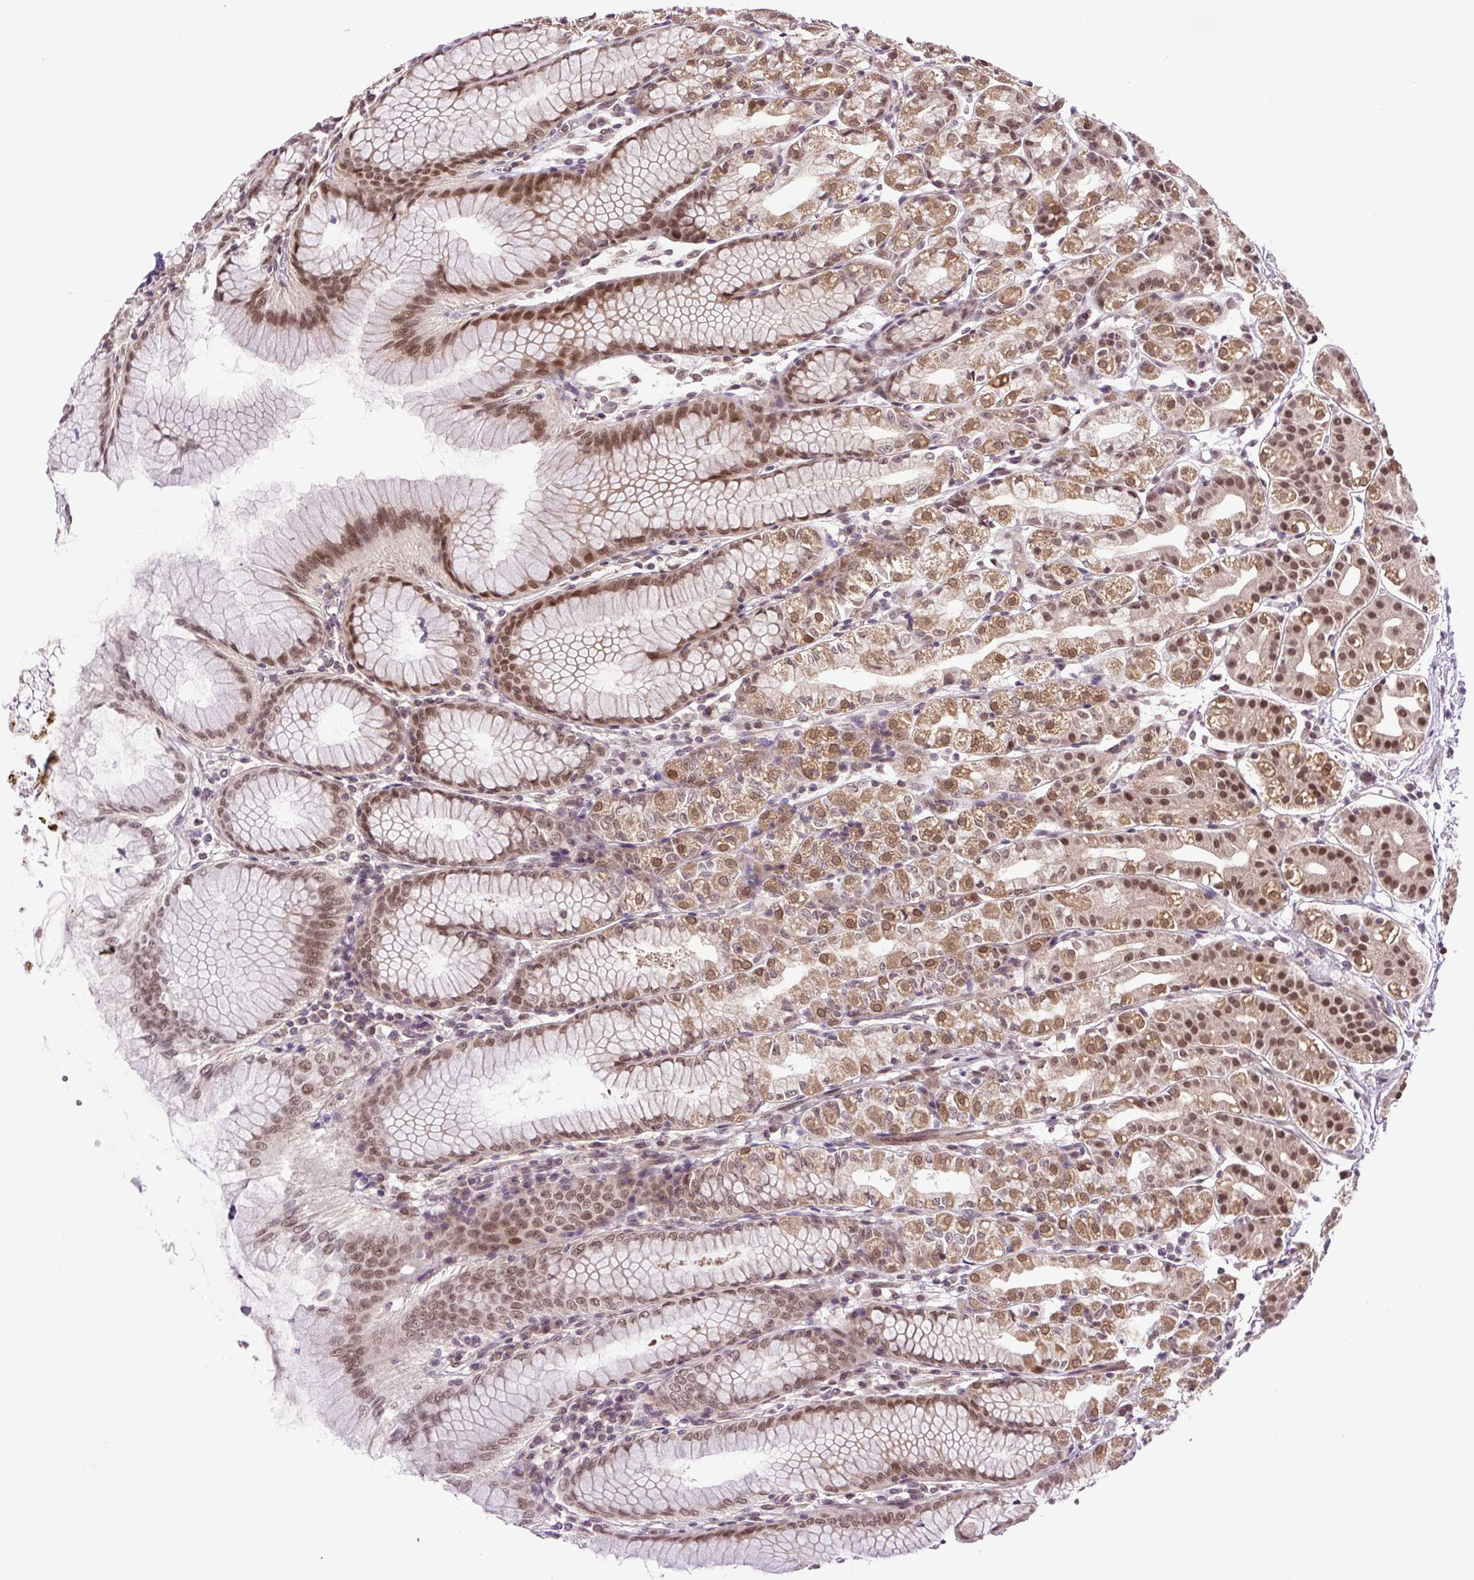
{"staining": {"intensity": "moderate", "quantity": ">75%", "location": "cytoplasmic/membranous,nuclear"}, "tissue": "stomach", "cell_type": "Glandular cells", "image_type": "normal", "snomed": [{"axis": "morphology", "description": "Normal tissue, NOS"}, {"axis": "topography", "description": "Stomach"}], "caption": "Stomach was stained to show a protein in brown. There is medium levels of moderate cytoplasmic/membranous,nuclear positivity in about >75% of glandular cells.", "gene": "KPNA1", "patient": {"sex": "female", "age": 57}}